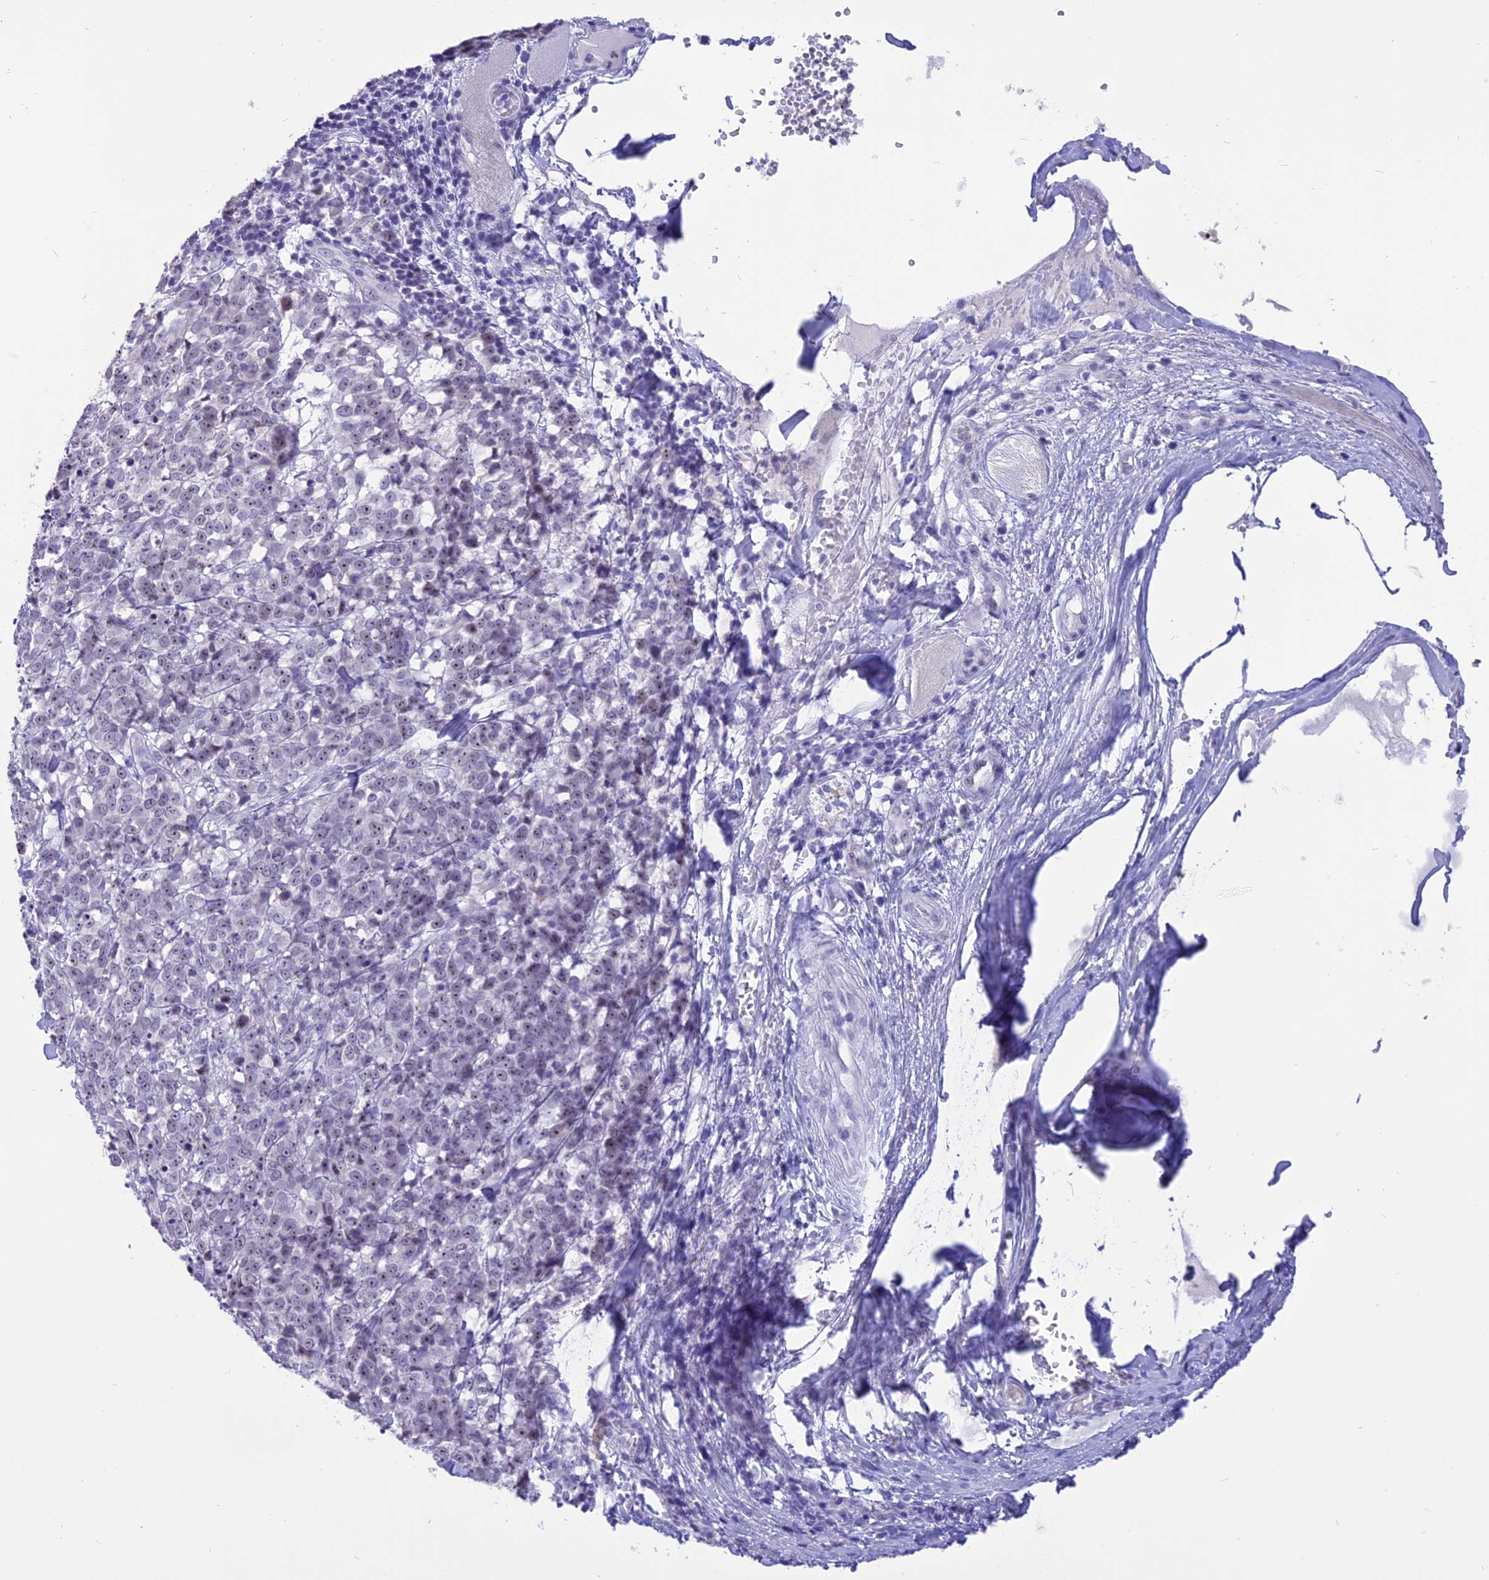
{"staining": {"intensity": "negative", "quantity": "none", "location": "none"}, "tissue": "melanoma", "cell_type": "Tumor cells", "image_type": "cancer", "snomed": [{"axis": "morphology", "description": "Malignant melanoma, NOS"}, {"axis": "topography", "description": "Skin"}], "caption": "Immunohistochemistry histopathology image of human melanoma stained for a protein (brown), which shows no staining in tumor cells.", "gene": "CMSS1", "patient": {"sex": "female", "age": 72}}